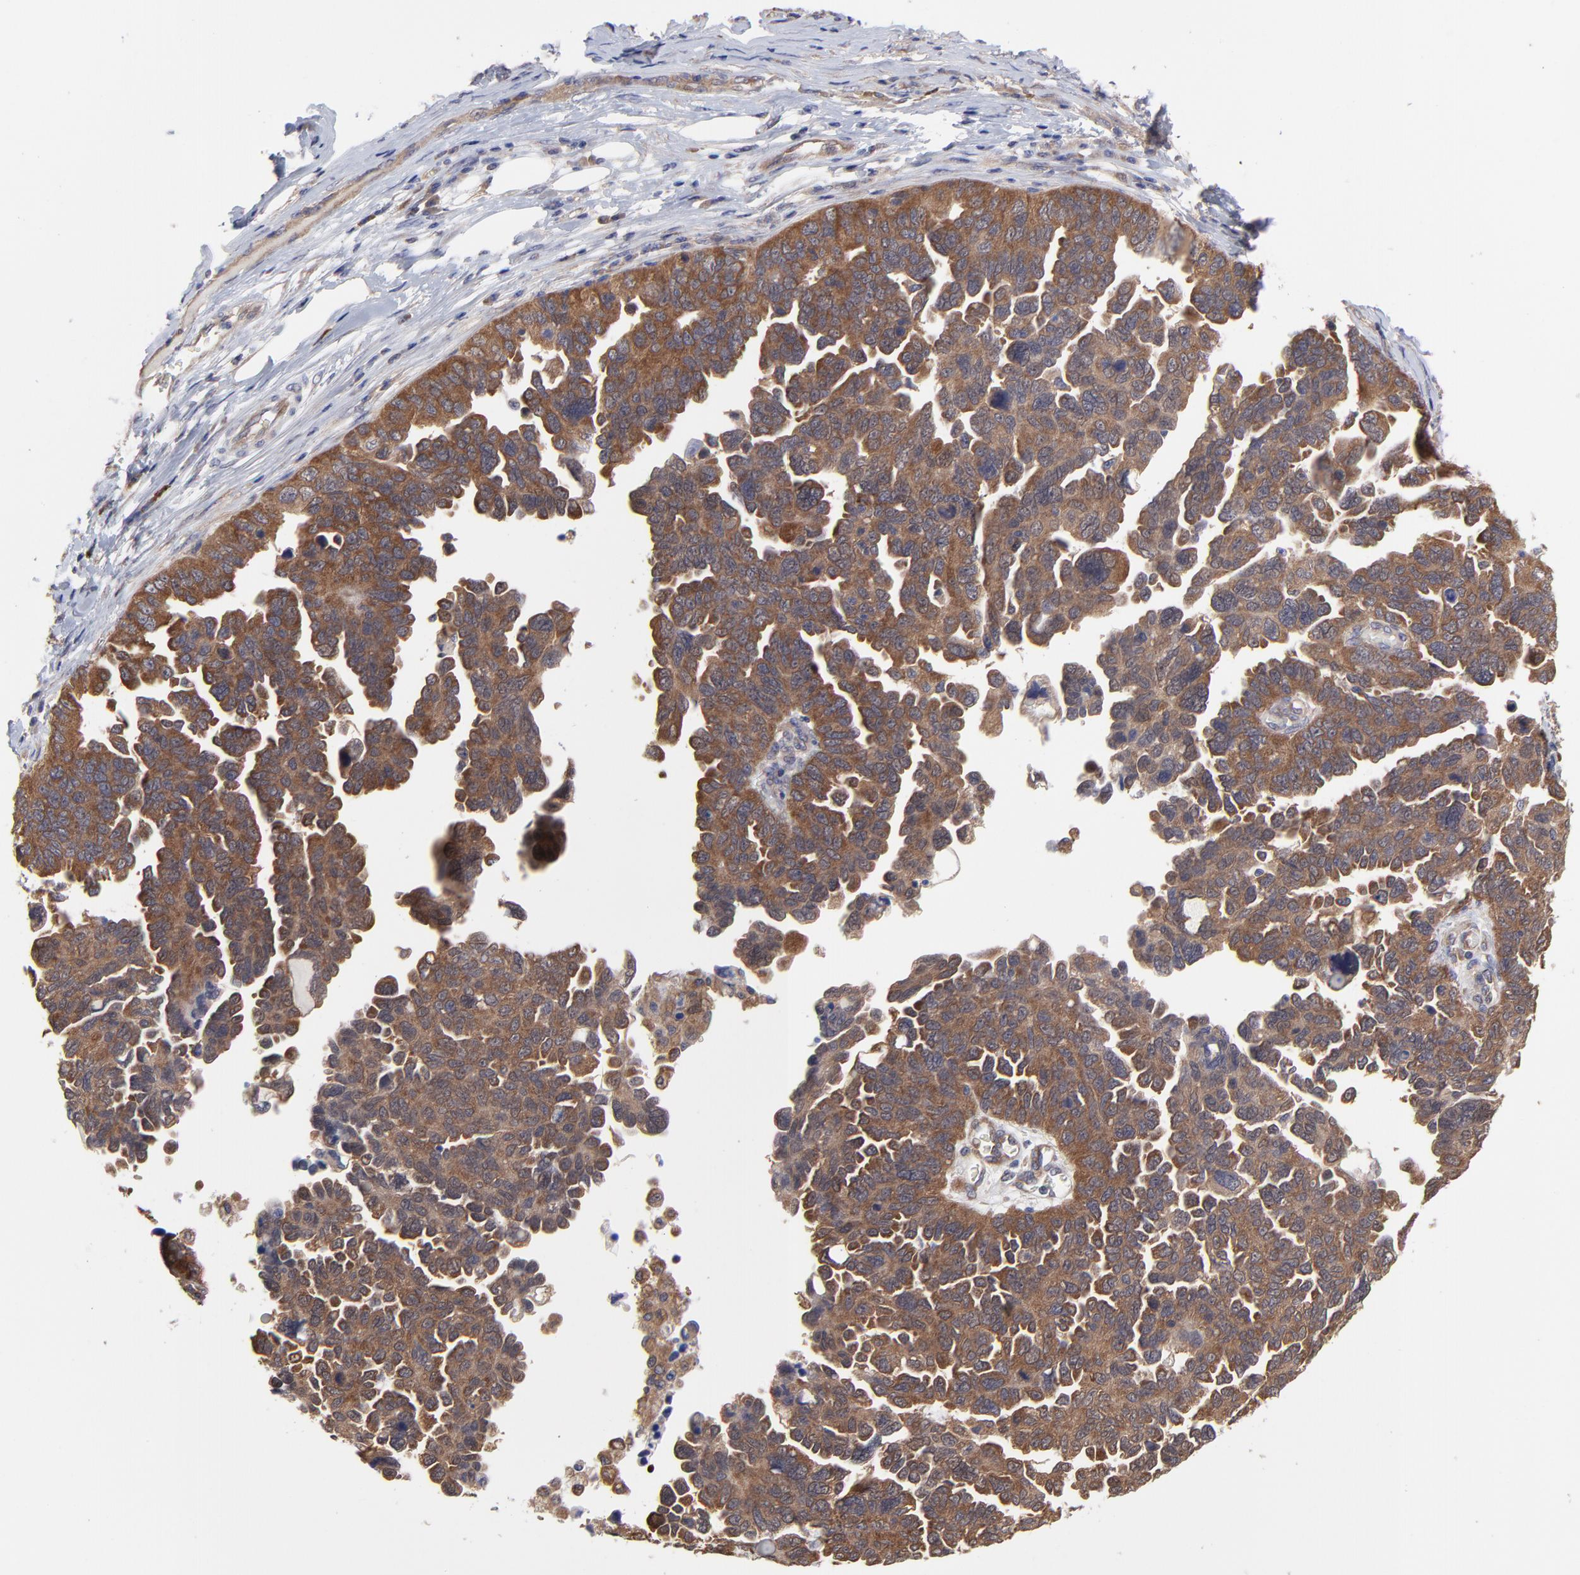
{"staining": {"intensity": "strong", "quantity": ">75%", "location": "cytoplasmic/membranous"}, "tissue": "ovarian cancer", "cell_type": "Tumor cells", "image_type": "cancer", "snomed": [{"axis": "morphology", "description": "Cystadenocarcinoma, serous, NOS"}, {"axis": "topography", "description": "Ovary"}], "caption": "Protein staining of ovarian cancer tissue shows strong cytoplasmic/membranous staining in approximately >75% of tumor cells.", "gene": "GART", "patient": {"sex": "female", "age": 64}}